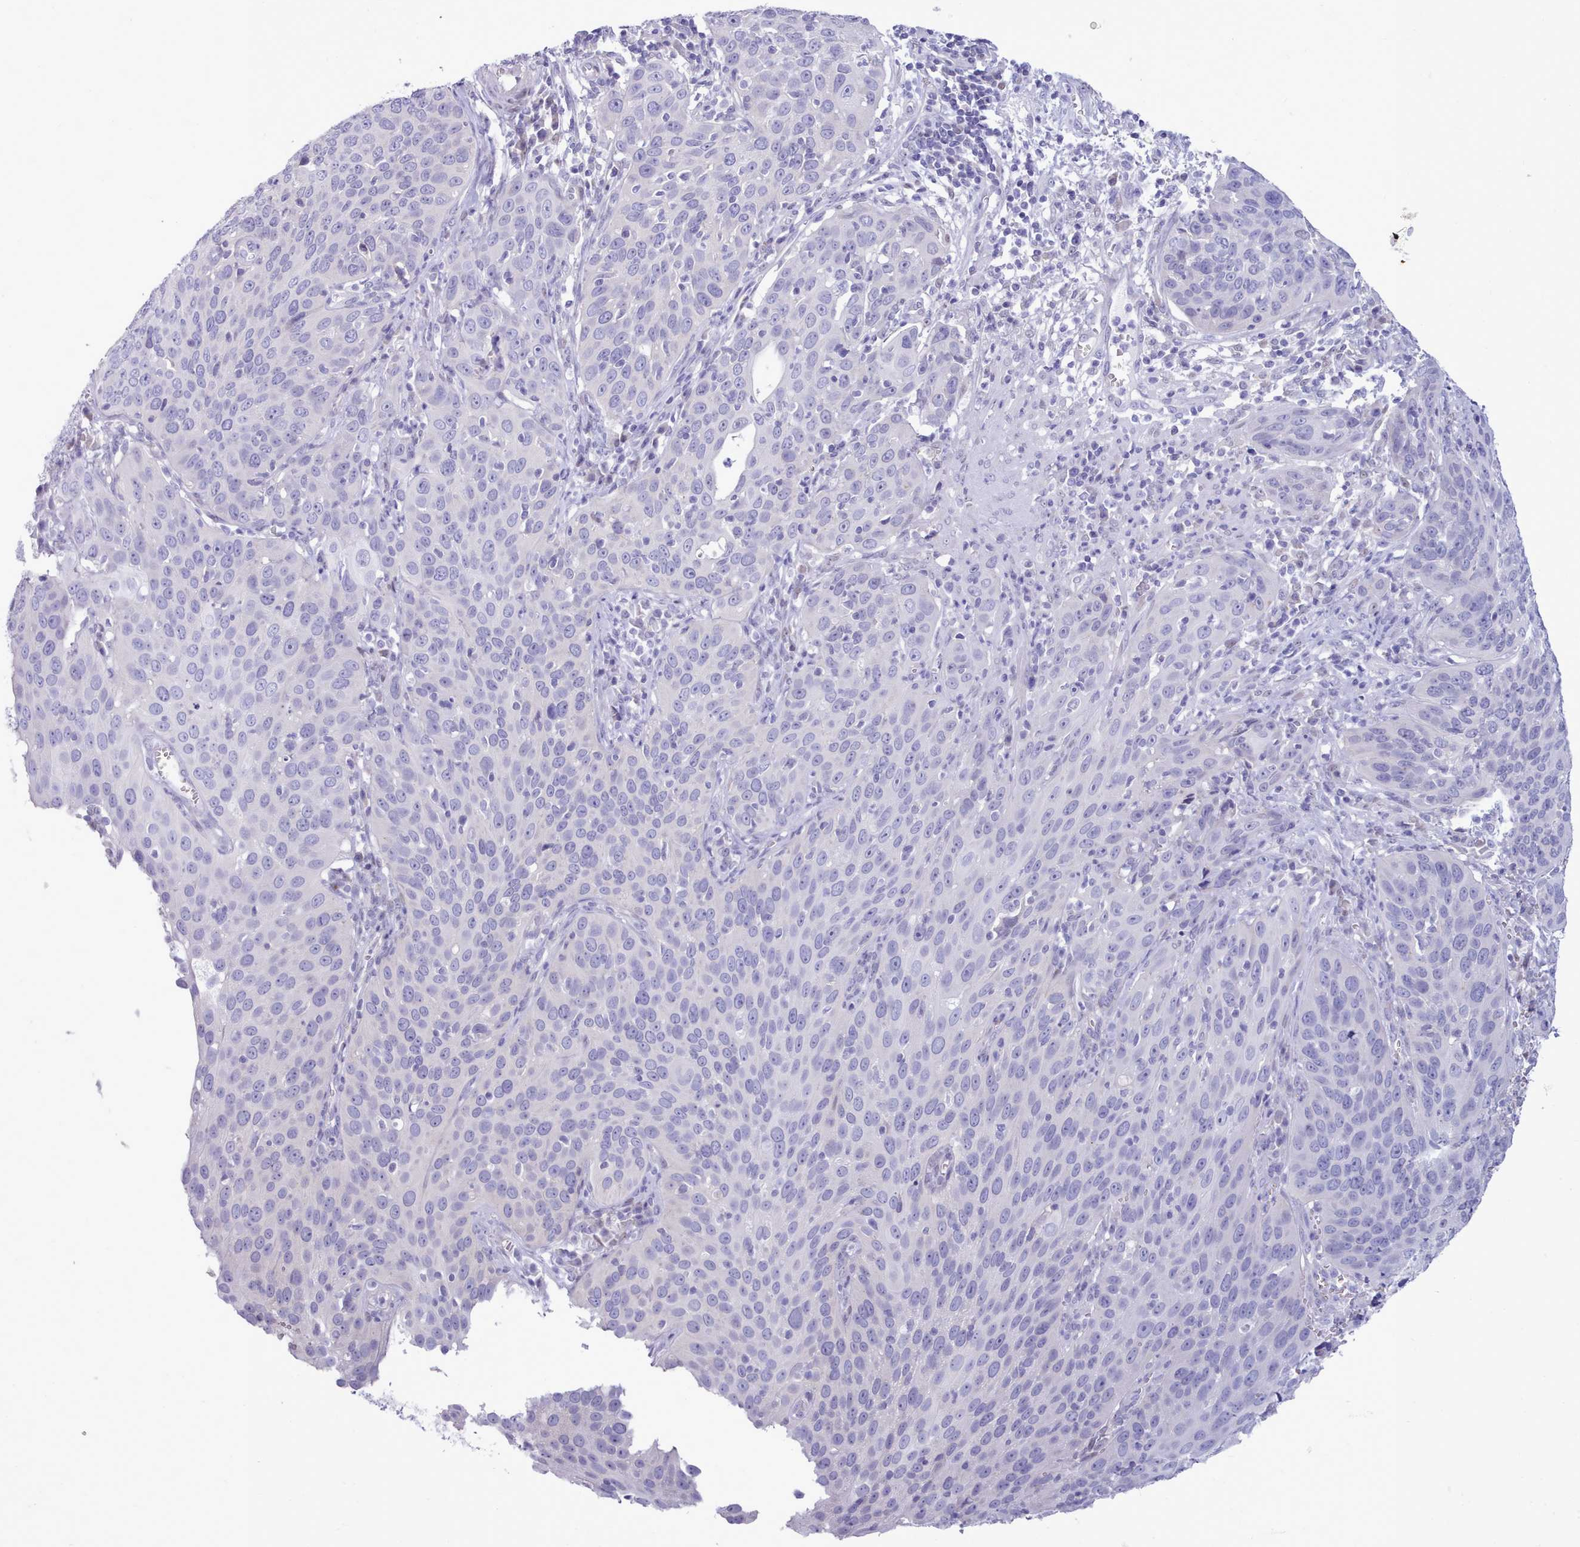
{"staining": {"intensity": "negative", "quantity": "none", "location": "none"}, "tissue": "cervical cancer", "cell_type": "Tumor cells", "image_type": "cancer", "snomed": [{"axis": "morphology", "description": "Squamous cell carcinoma, NOS"}, {"axis": "topography", "description": "Cervix"}], "caption": "There is no significant expression in tumor cells of squamous cell carcinoma (cervical).", "gene": "TMEM253", "patient": {"sex": "female", "age": 36}}